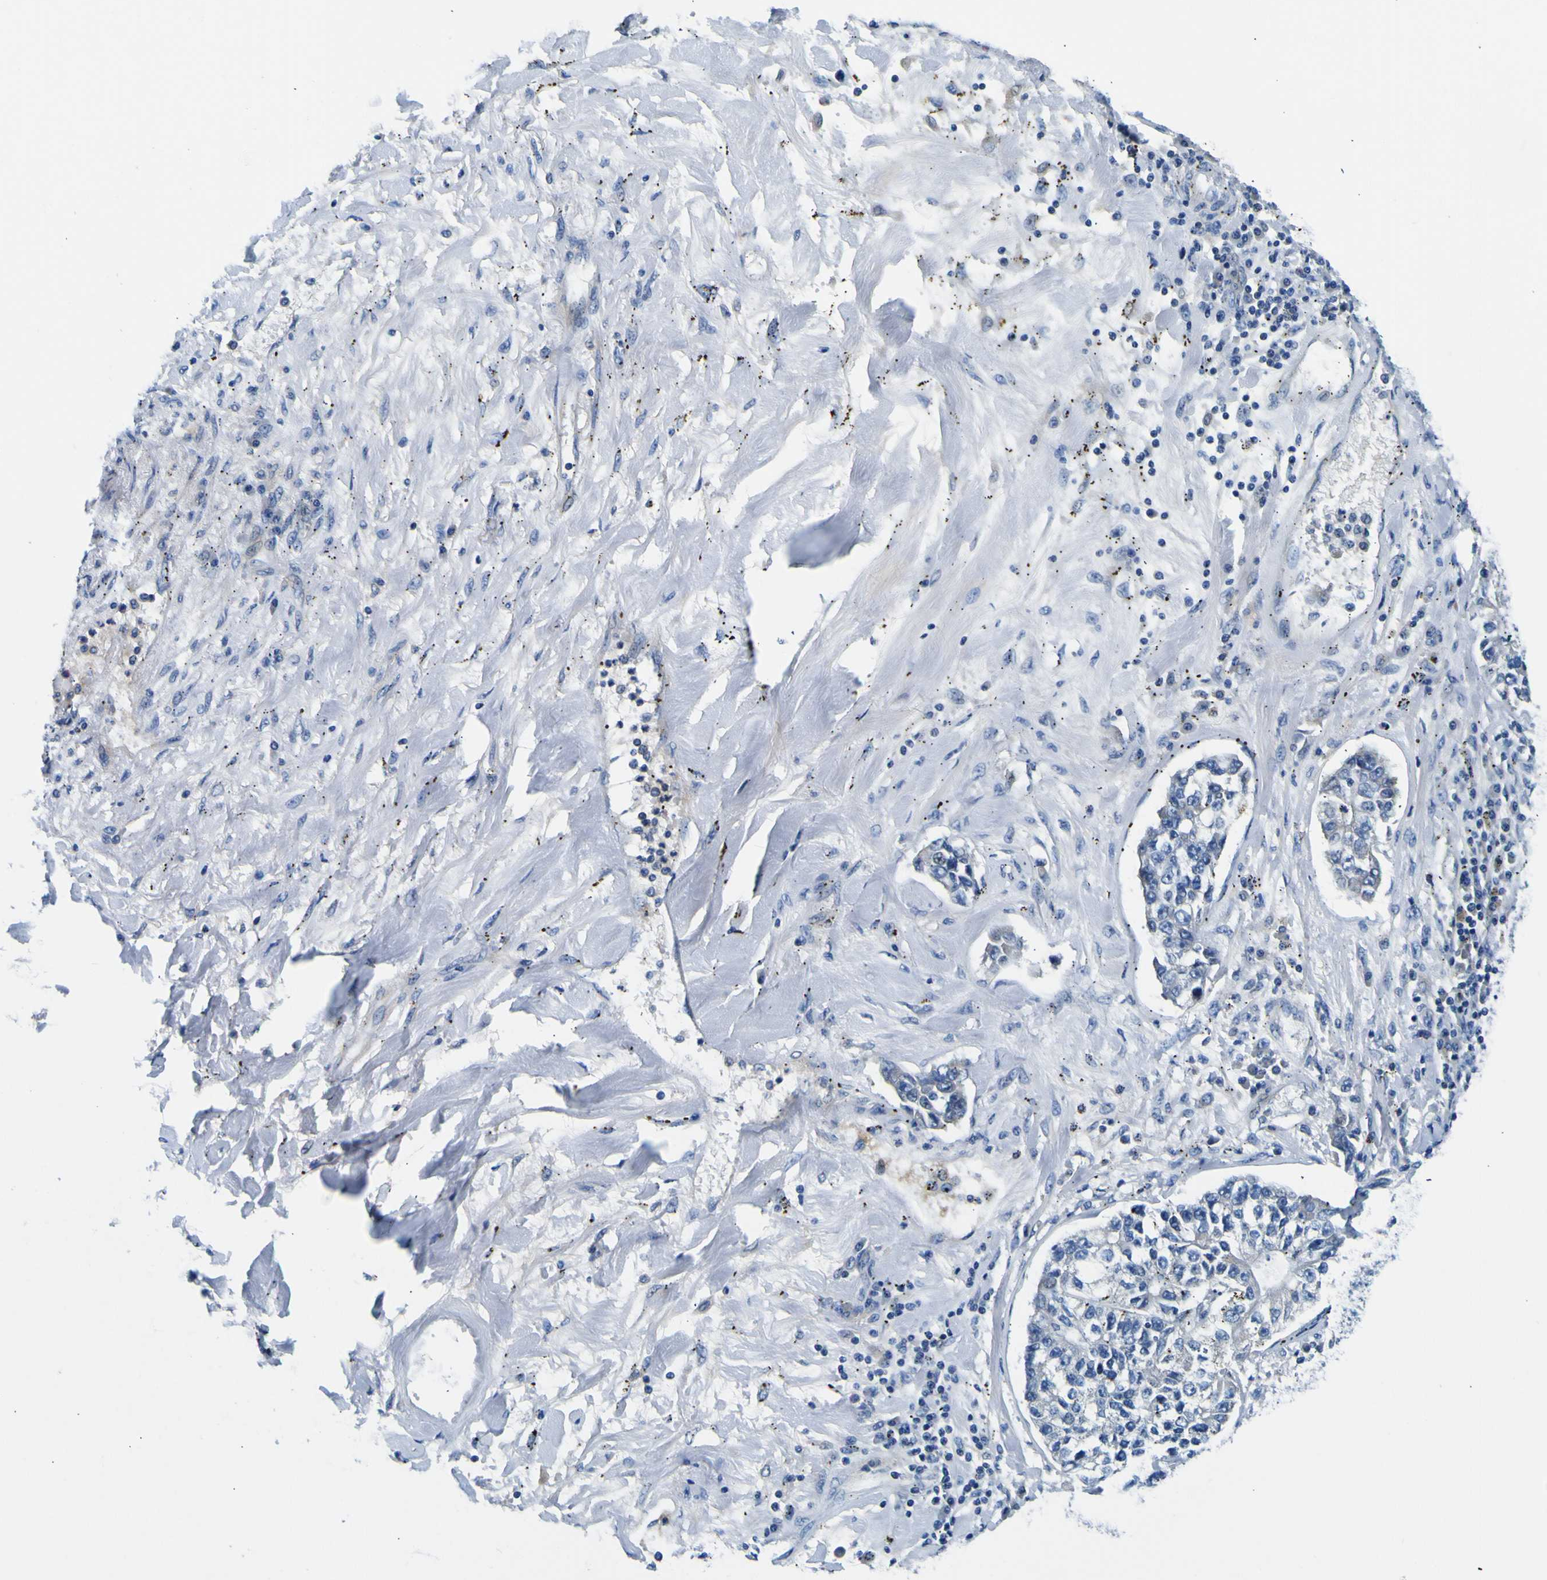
{"staining": {"intensity": "negative", "quantity": "none", "location": "none"}, "tissue": "lung cancer", "cell_type": "Tumor cells", "image_type": "cancer", "snomed": [{"axis": "morphology", "description": "Adenocarcinoma, NOS"}, {"axis": "topography", "description": "Lung"}], "caption": "Tumor cells are negative for brown protein staining in lung cancer.", "gene": "ADGRA2", "patient": {"sex": "male", "age": 49}}